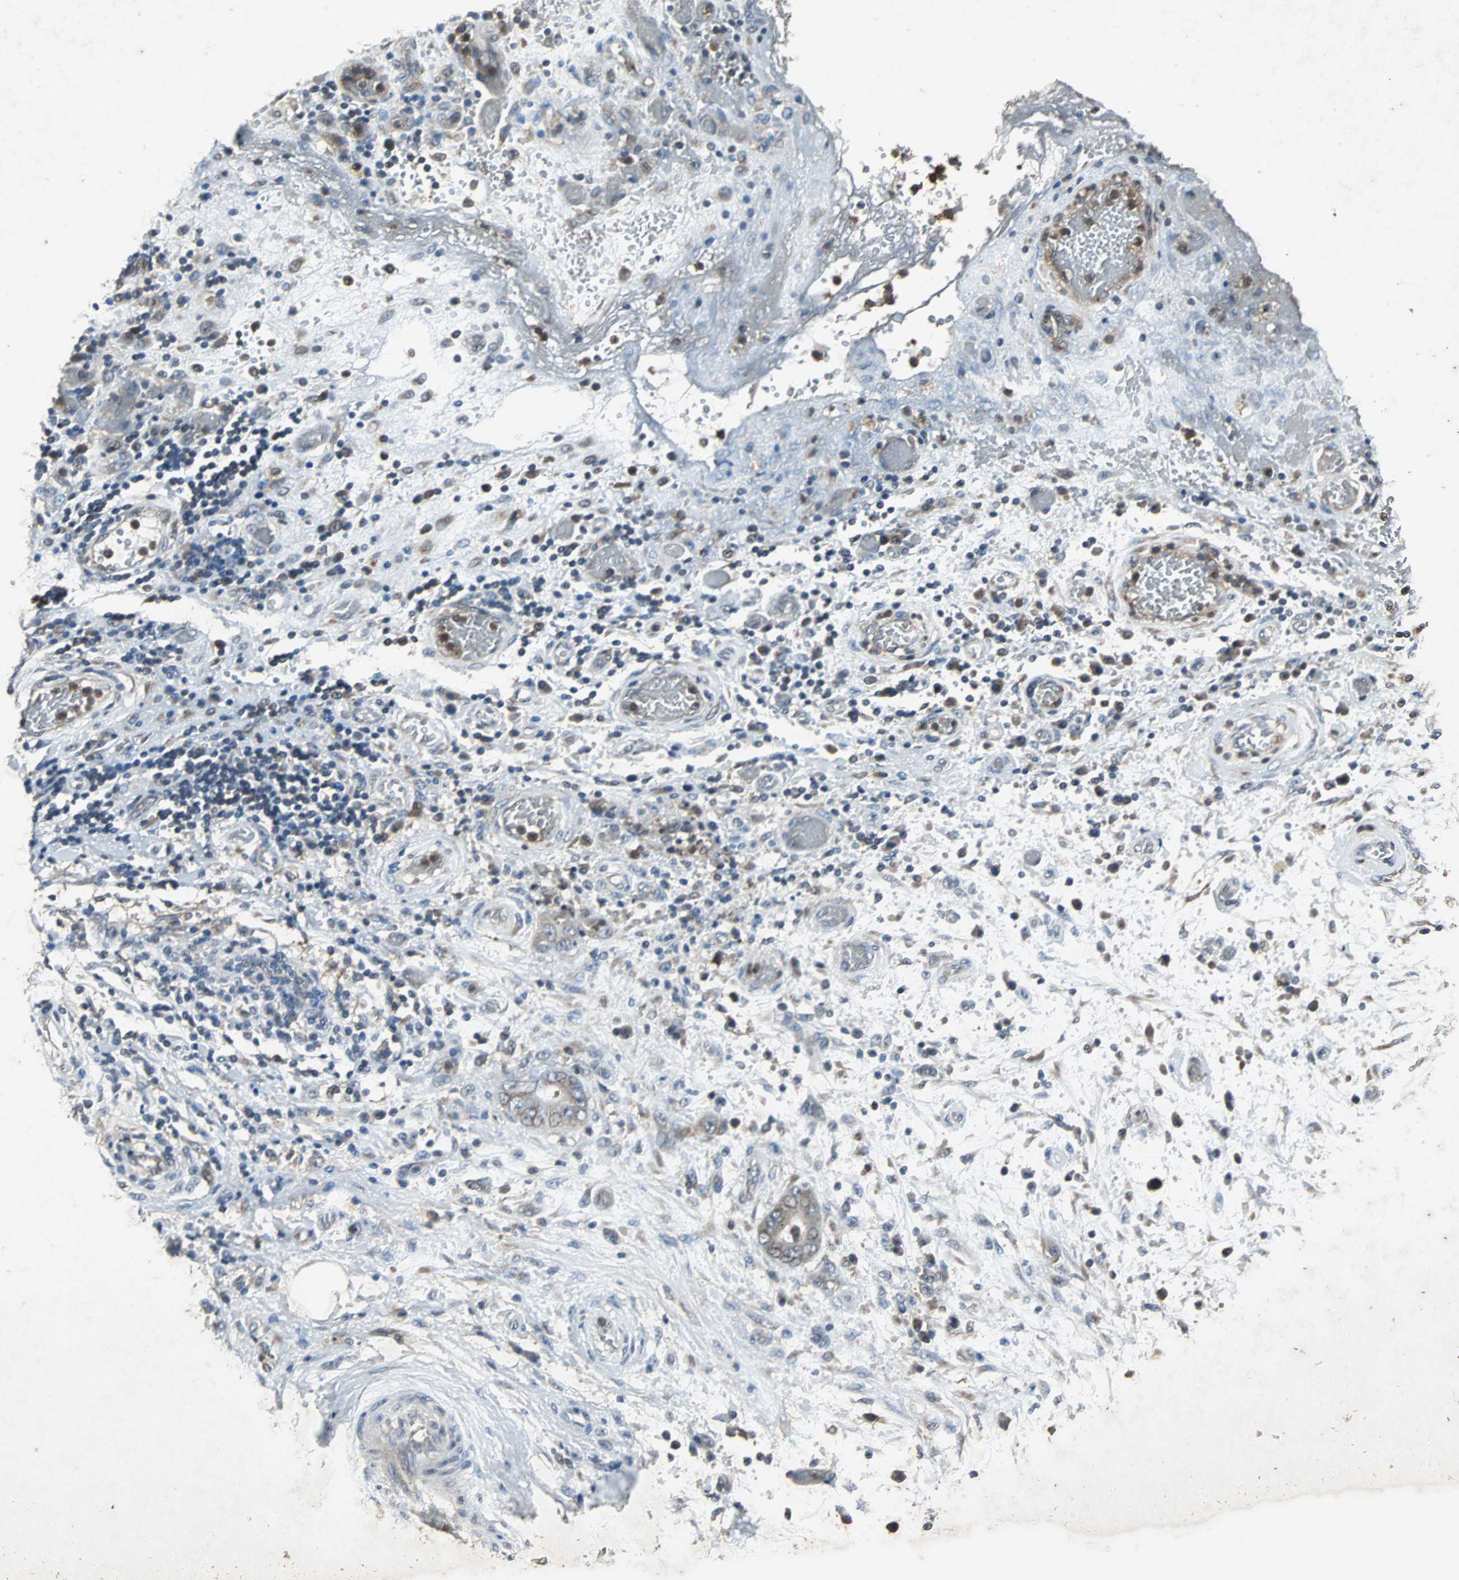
{"staining": {"intensity": "weak", "quantity": "25%-75%", "location": "cytoplasmic/membranous"}, "tissue": "stomach cancer", "cell_type": "Tumor cells", "image_type": "cancer", "snomed": [{"axis": "morphology", "description": "Adenocarcinoma, NOS"}, {"axis": "topography", "description": "Stomach"}], "caption": "Brown immunohistochemical staining in stomach cancer (adenocarcinoma) shows weak cytoplasmic/membranous expression in approximately 25%-75% of tumor cells.", "gene": "SOS1", "patient": {"sex": "female", "age": 73}}